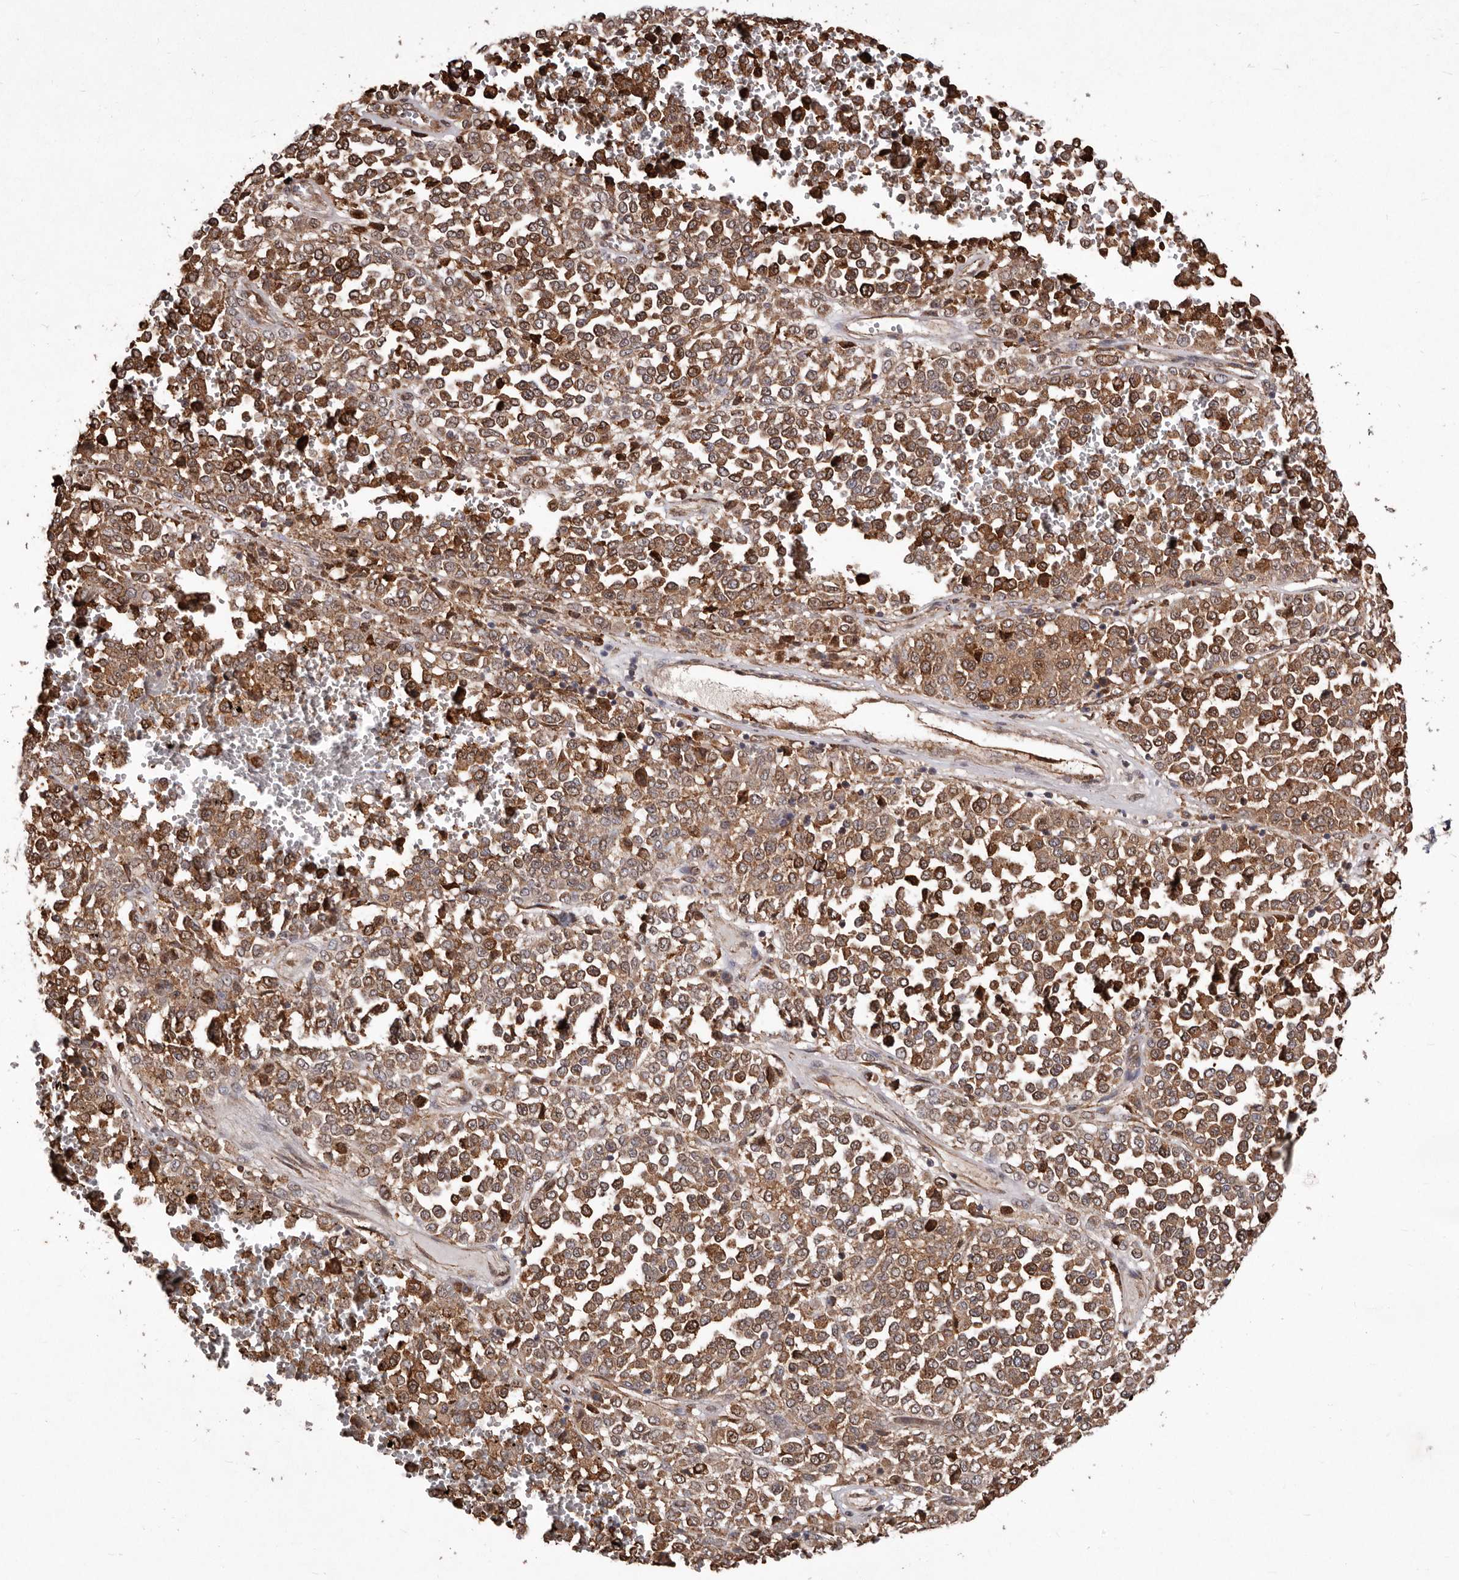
{"staining": {"intensity": "strong", "quantity": ">75%", "location": "cytoplasmic/membranous"}, "tissue": "melanoma", "cell_type": "Tumor cells", "image_type": "cancer", "snomed": [{"axis": "morphology", "description": "Malignant melanoma, Metastatic site"}, {"axis": "topography", "description": "Pancreas"}], "caption": "Human malignant melanoma (metastatic site) stained for a protein (brown) shows strong cytoplasmic/membranous positive staining in approximately >75% of tumor cells.", "gene": "RRM2B", "patient": {"sex": "female", "age": 30}}